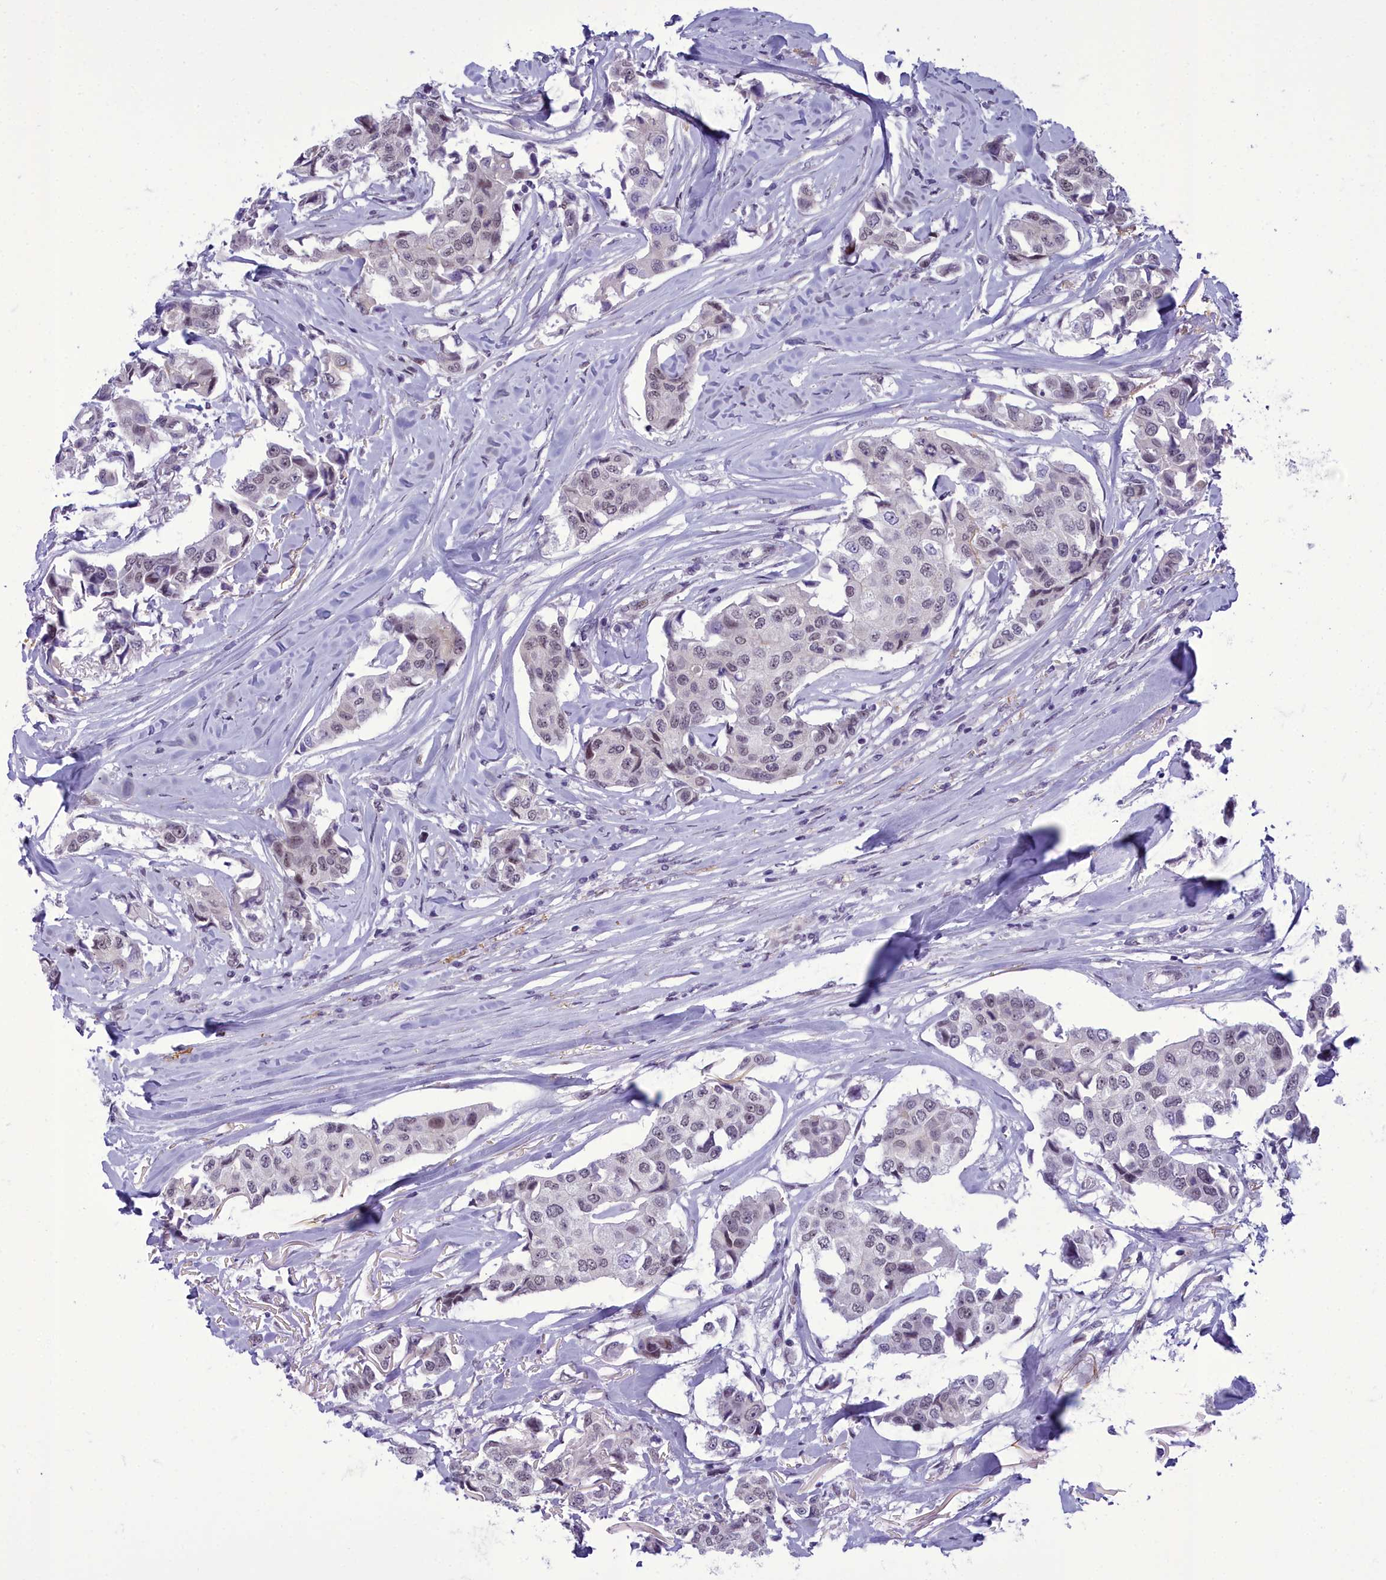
{"staining": {"intensity": "weak", "quantity": "<25%", "location": "nuclear"}, "tissue": "breast cancer", "cell_type": "Tumor cells", "image_type": "cancer", "snomed": [{"axis": "morphology", "description": "Duct carcinoma"}, {"axis": "topography", "description": "Breast"}], "caption": "Protein analysis of breast cancer (infiltrating ductal carcinoma) reveals no significant positivity in tumor cells.", "gene": "CEACAM19", "patient": {"sex": "female", "age": 80}}